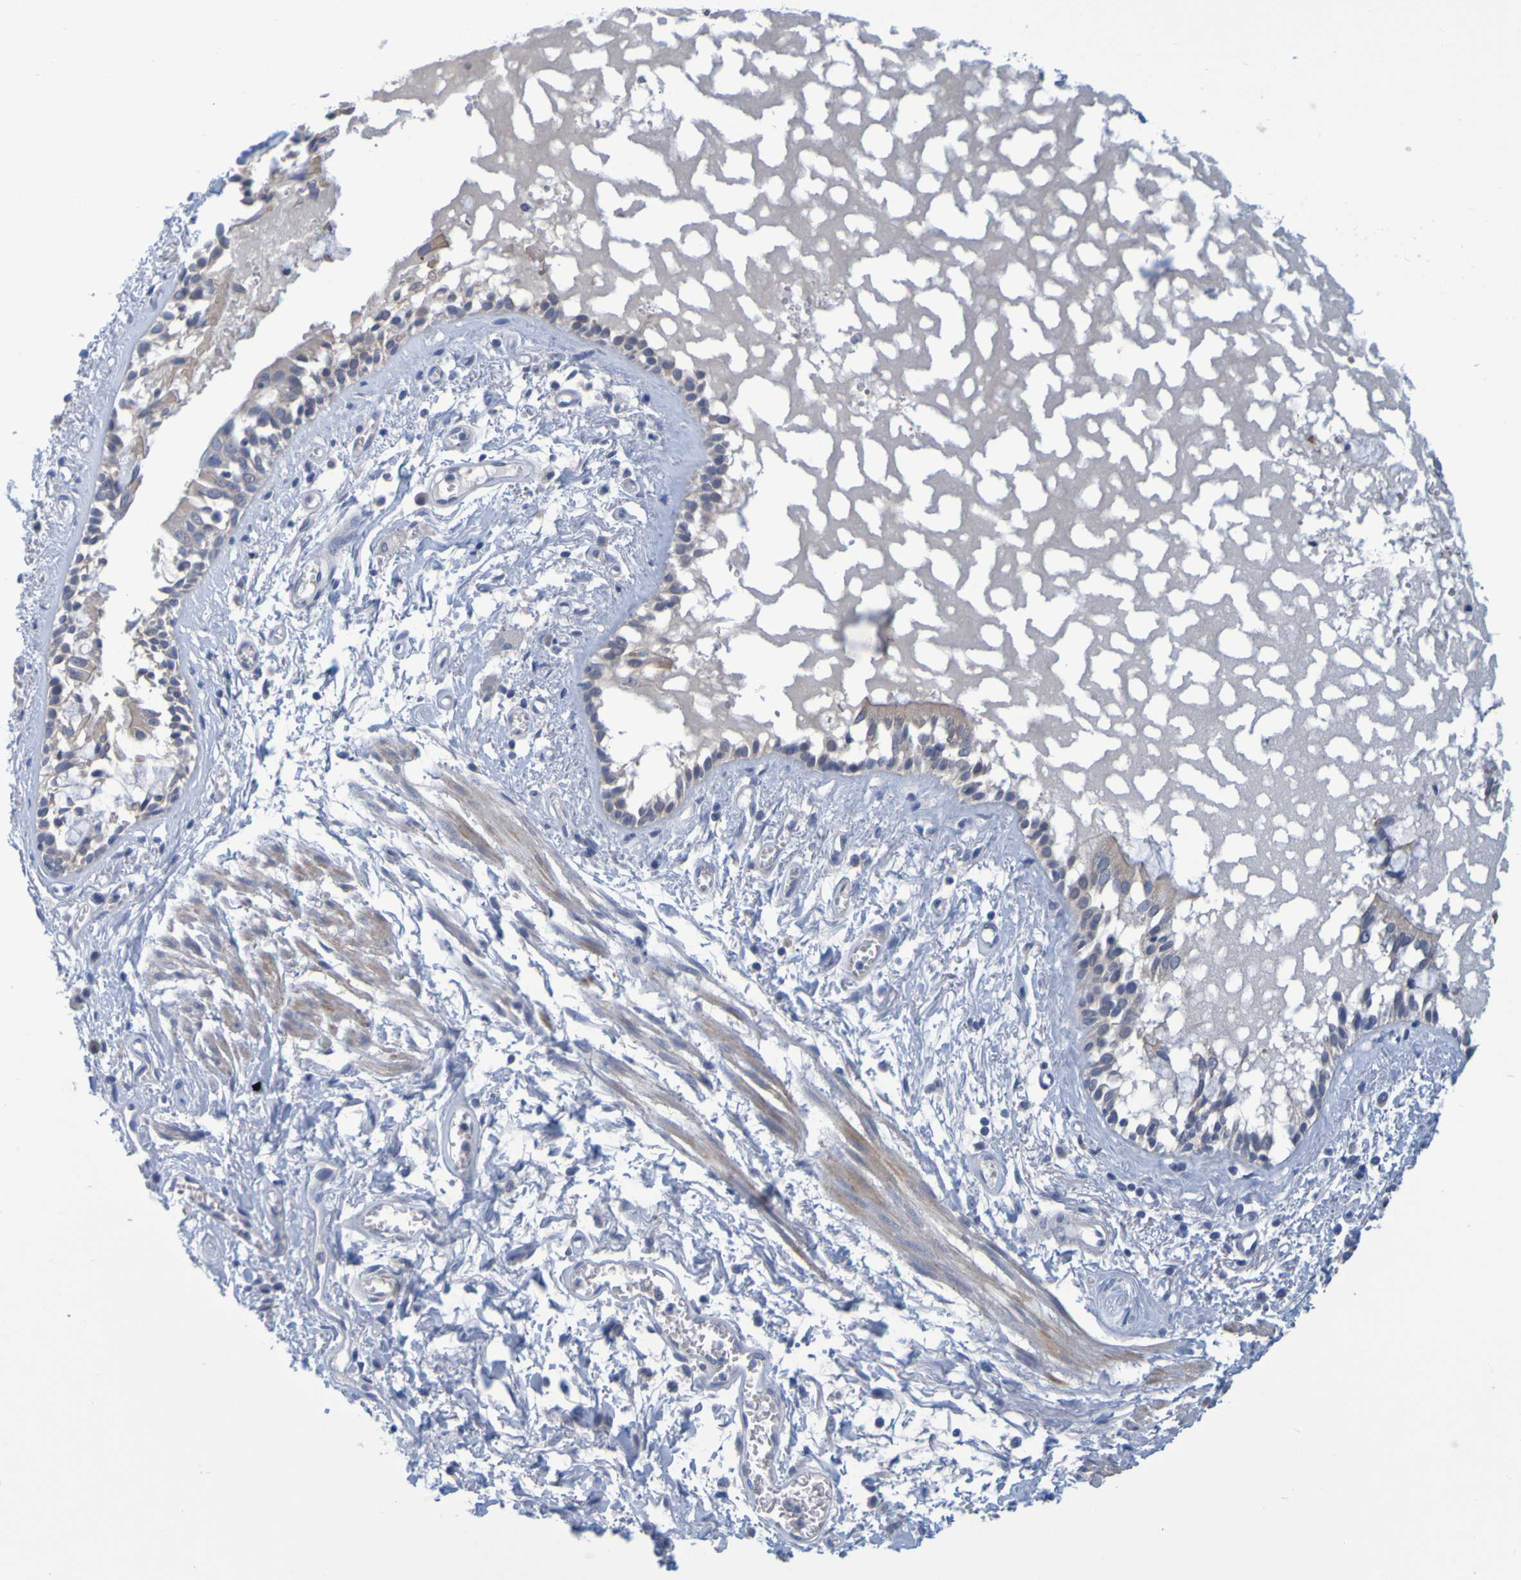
{"staining": {"intensity": "weak", "quantity": ">75%", "location": "cytoplasmic/membranous"}, "tissue": "bronchus", "cell_type": "Respiratory epithelial cells", "image_type": "normal", "snomed": [{"axis": "morphology", "description": "Normal tissue, NOS"}, {"axis": "morphology", "description": "Inflammation, NOS"}, {"axis": "topography", "description": "Cartilage tissue"}, {"axis": "topography", "description": "Lung"}], "caption": "Normal bronchus was stained to show a protein in brown. There is low levels of weak cytoplasmic/membranous staining in about >75% of respiratory epithelial cells.", "gene": "ENDOU", "patient": {"sex": "male", "age": 71}}